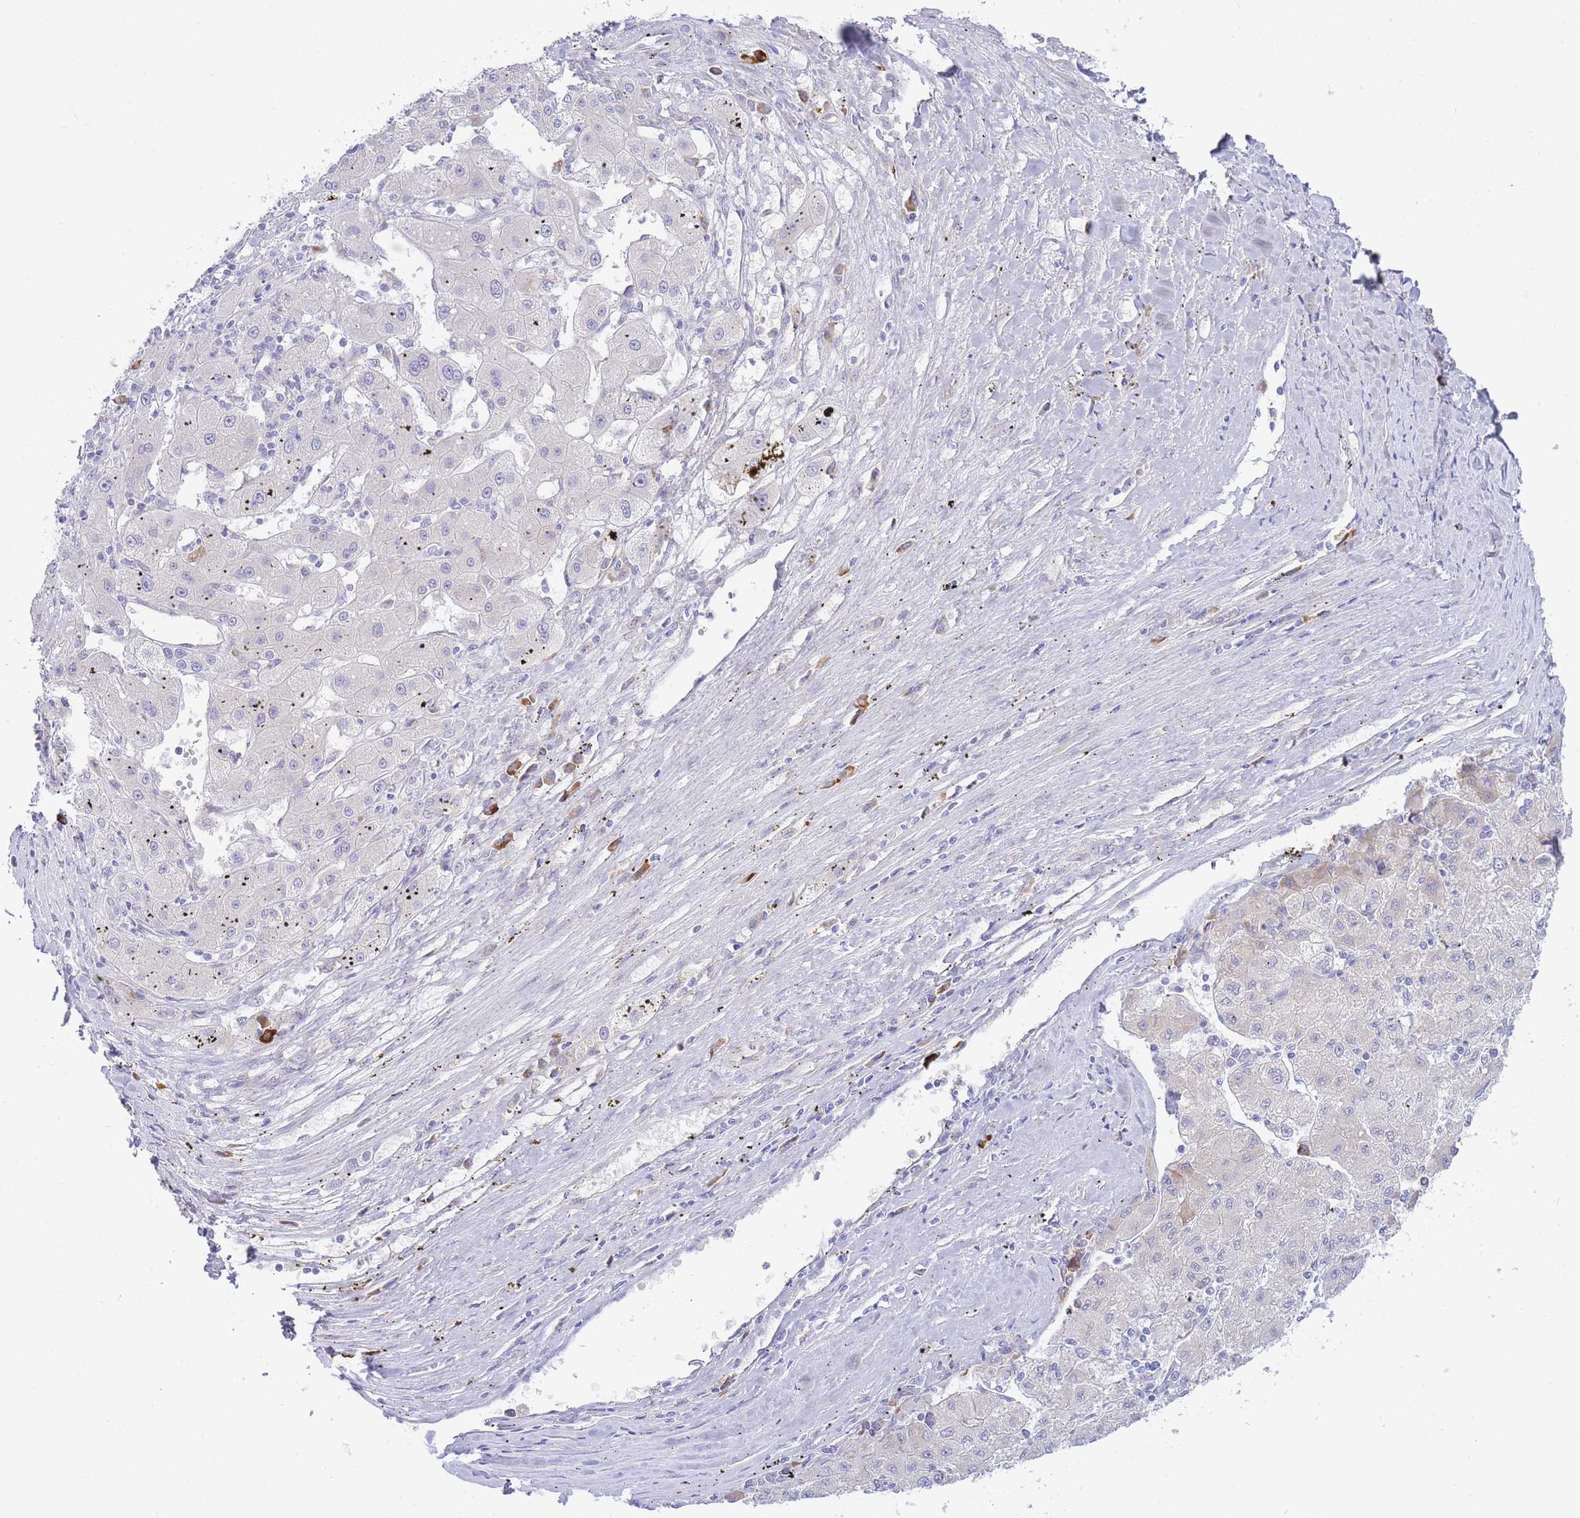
{"staining": {"intensity": "negative", "quantity": "none", "location": "none"}, "tissue": "liver cancer", "cell_type": "Tumor cells", "image_type": "cancer", "snomed": [{"axis": "morphology", "description": "Carcinoma, Hepatocellular, NOS"}, {"axis": "topography", "description": "Liver"}], "caption": "Immunohistochemistry micrograph of neoplastic tissue: human liver hepatocellular carcinoma stained with DAB demonstrates no significant protein expression in tumor cells.", "gene": "ZNF510", "patient": {"sex": "male", "age": 72}}